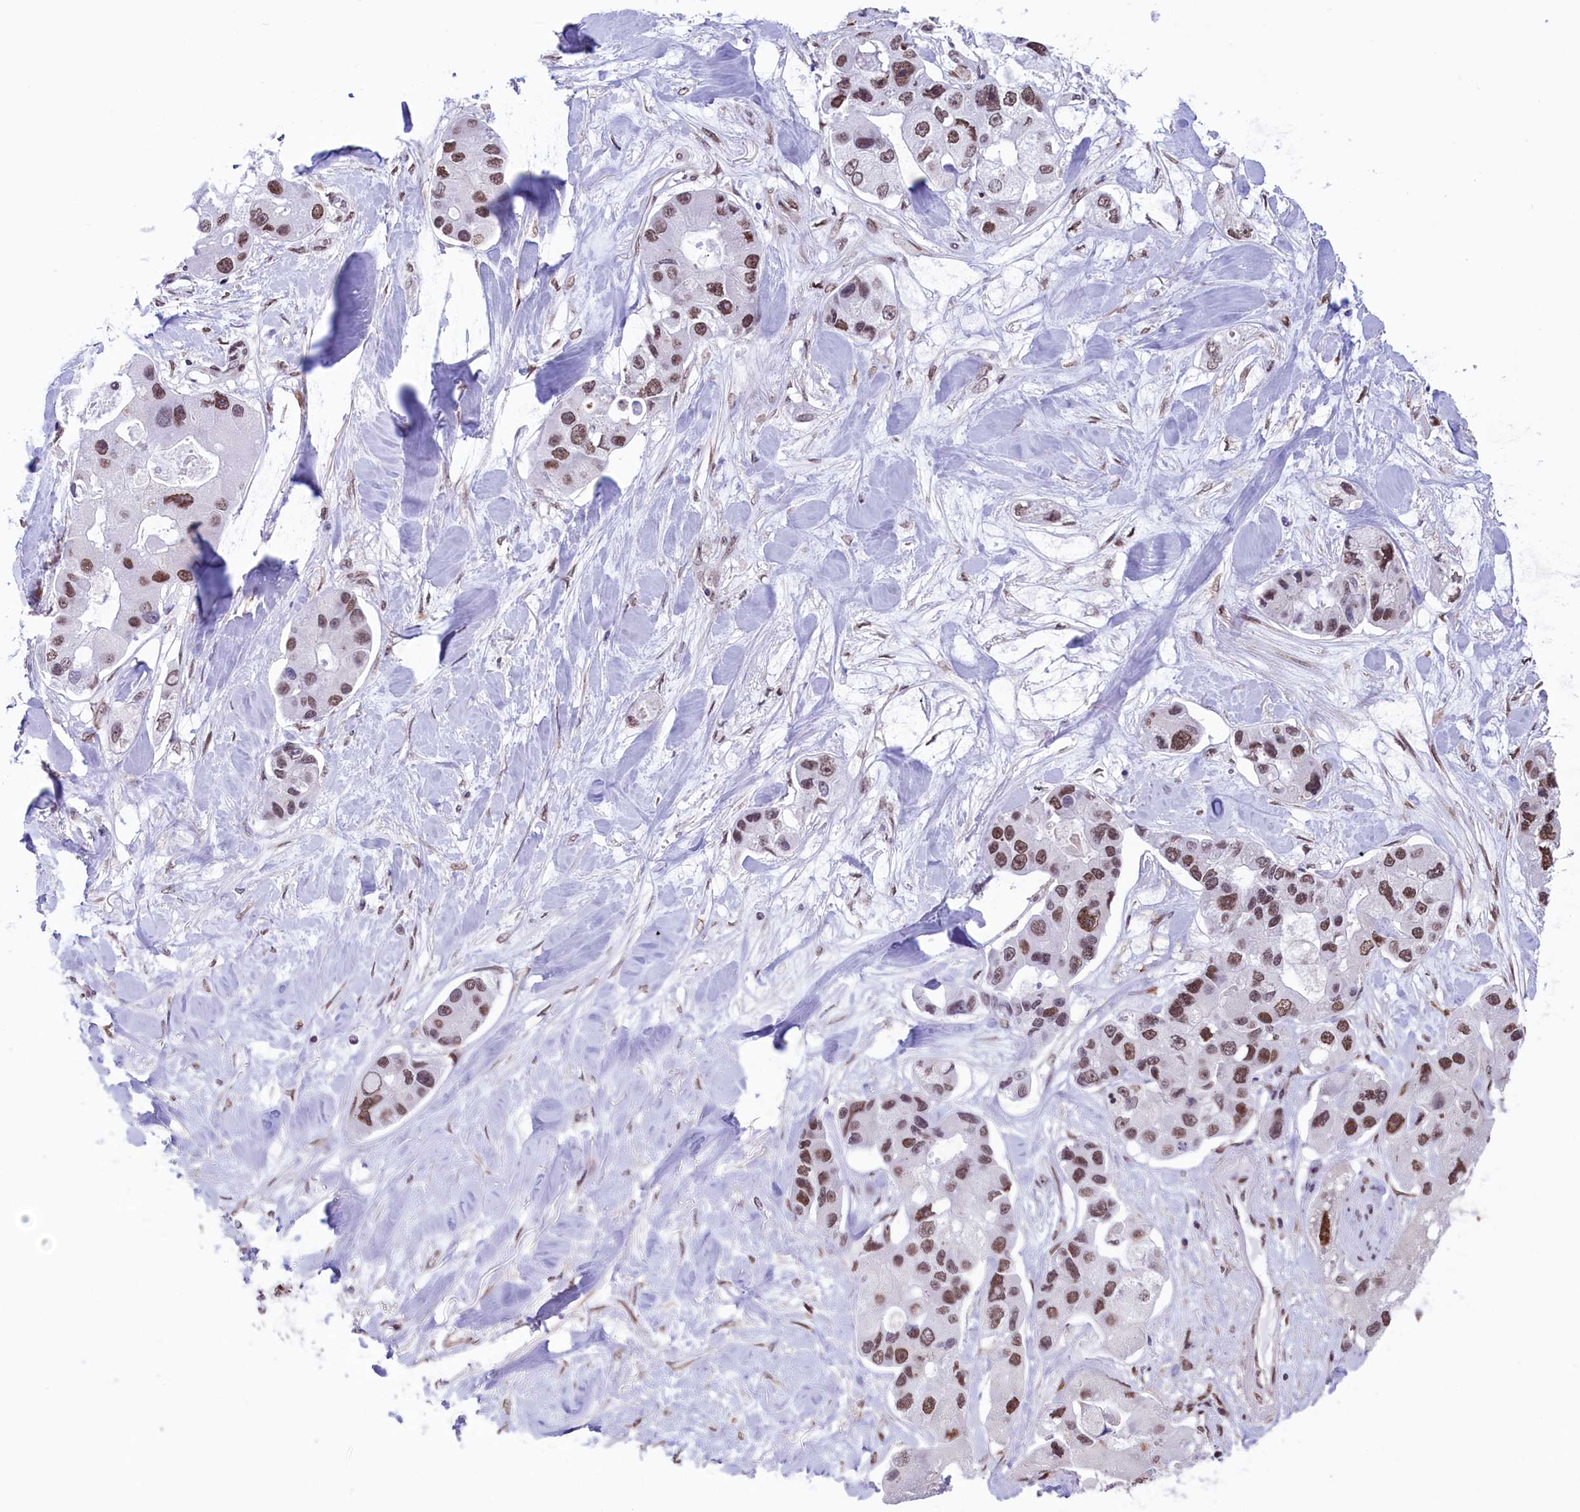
{"staining": {"intensity": "moderate", "quantity": ">75%", "location": "nuclear"}, "tissue": "lung cancer", "cell_type": "Tumor cells", "image_type": "cancer", "snomed": [{"axis": "morphology", "description": "Adenocarcinoma, NOS"}, {"axis": "topography", "description": "Lung"}], "caption": "A histopathology image of lung cancer stained for a protein displays moderate nuclear brown staining in tumor cells.", "gene": "MPHOSPH8", "patient": {"sex": "female", "age": 54}}